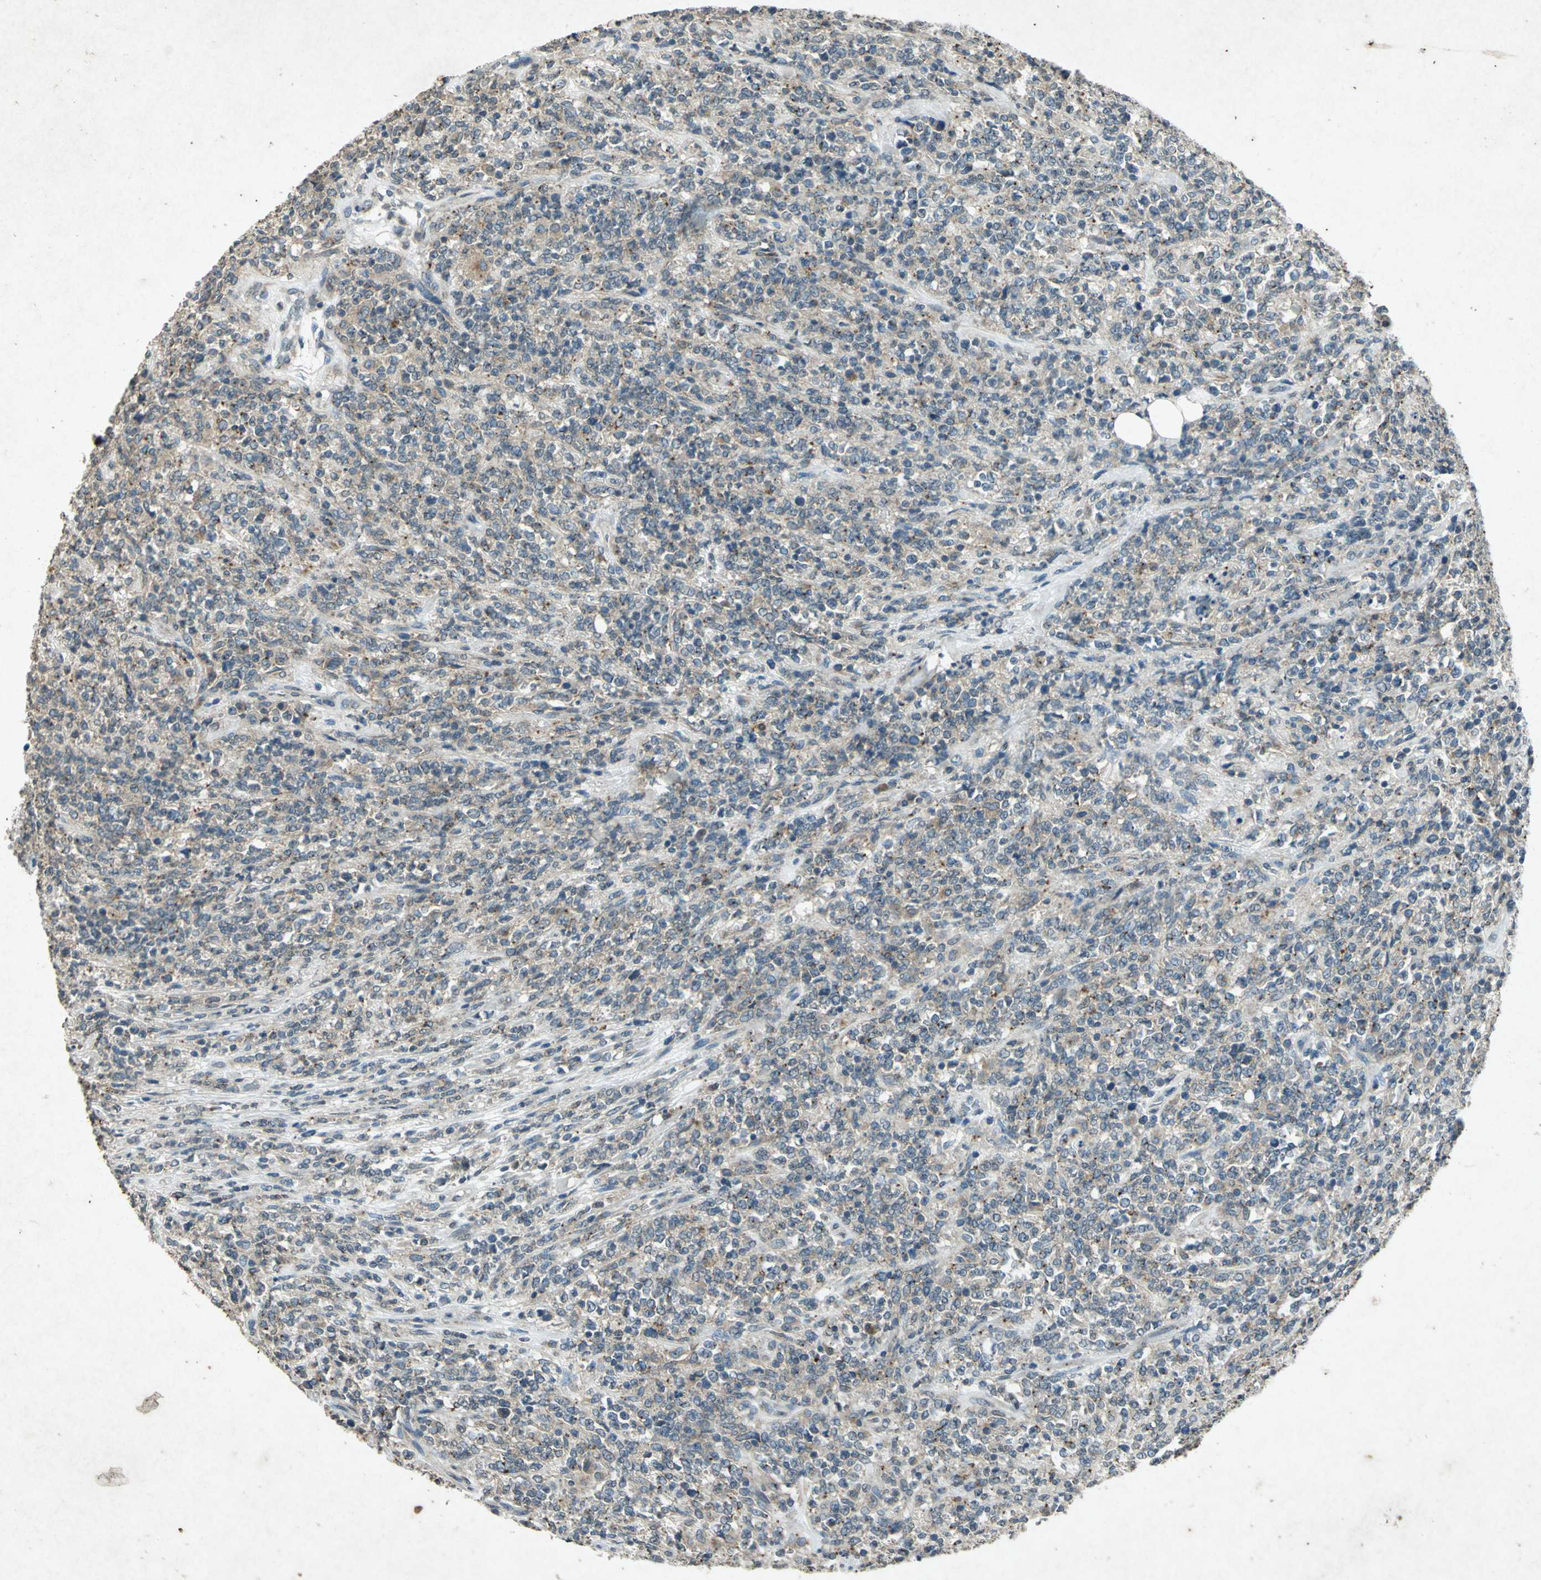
{"staining": {"intensity": "weak", "quantity": "25%-75%", "location": "cytoplasmic/membranous"}, "tissue": "lymphoma", "cell_type": "Tumor cells", "image_type": "cancer", "snomed": [{"axis": "morphology", "description": "Malignant lymphoma, non-Hodgkin's type, High grade"}, {"axis": "topography", "description": "Soft tissue"}], "caption": "The image displays staining of lymphoma, revealing weak cytoplasmic/membranous protein positivity (brown color) within tumor cells.", "gene": "PSEN1", "patient": {"sex": "male", "age": 18}}